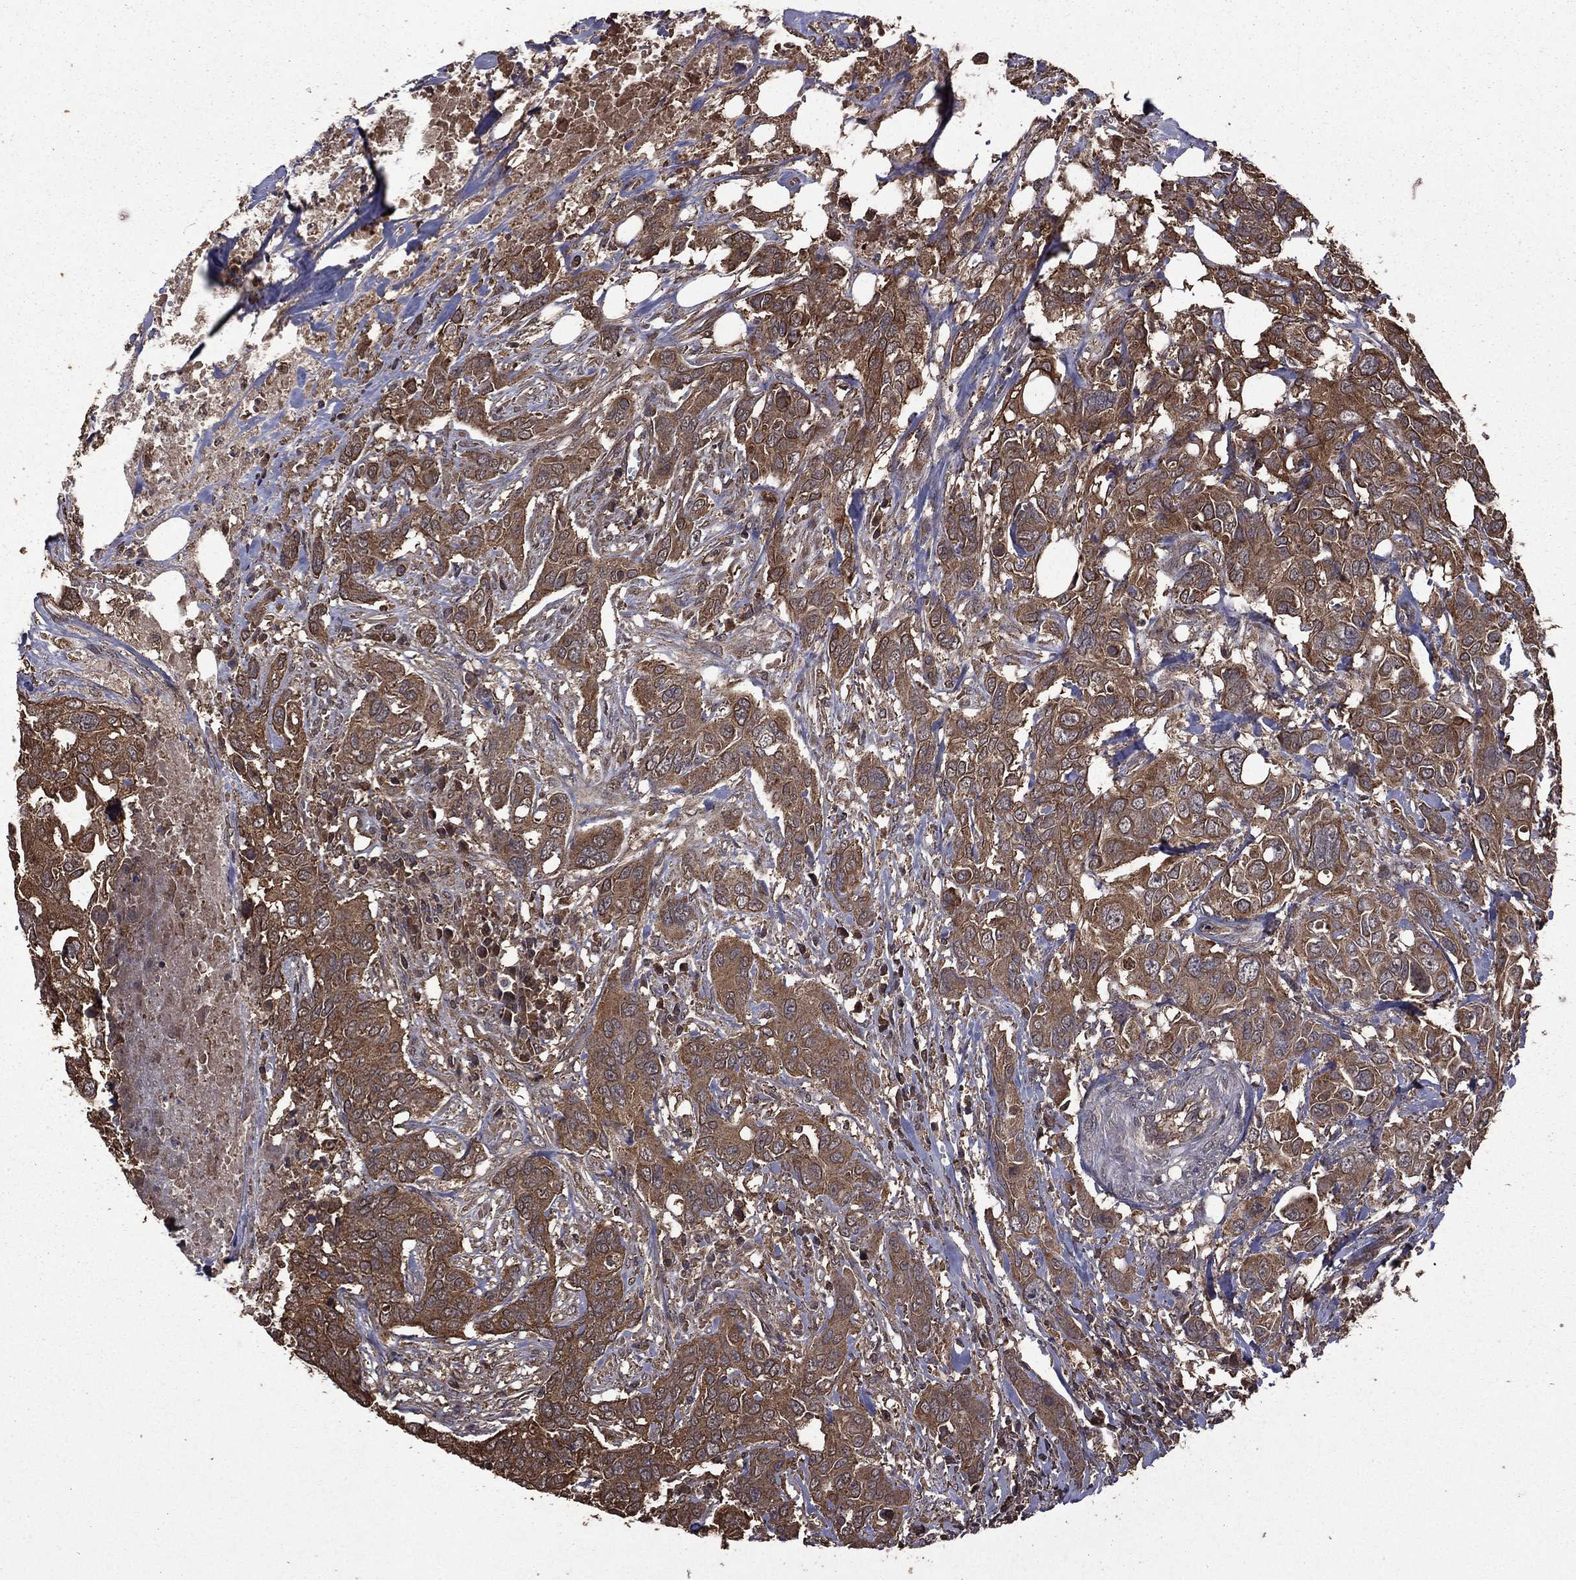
{"staining": {"intensity": "moderate", "quantity": ">75%", "location": "cytoplasmic/membranous"}, "tissue": "urothelial cancer", "cell_type": "Tumor cells", "image_type": "cancer", "snomed": [{"axis": "morphology", "description": "Urothelial carcinoma, NOS"}, {"axis": "morphology", "description": "Urothelial carcinoma, High grade"}, {"axis": "topography", "description": "Urinary bladder"}], "caption": "Urothelial cancer stained with a brown dye demonstrates moderate cytoplasmic/membranous positive positivity in approximately >75% of tumor cells.", "gene": "BIRC6", "patient": {"sex": "male", "age": 63}}